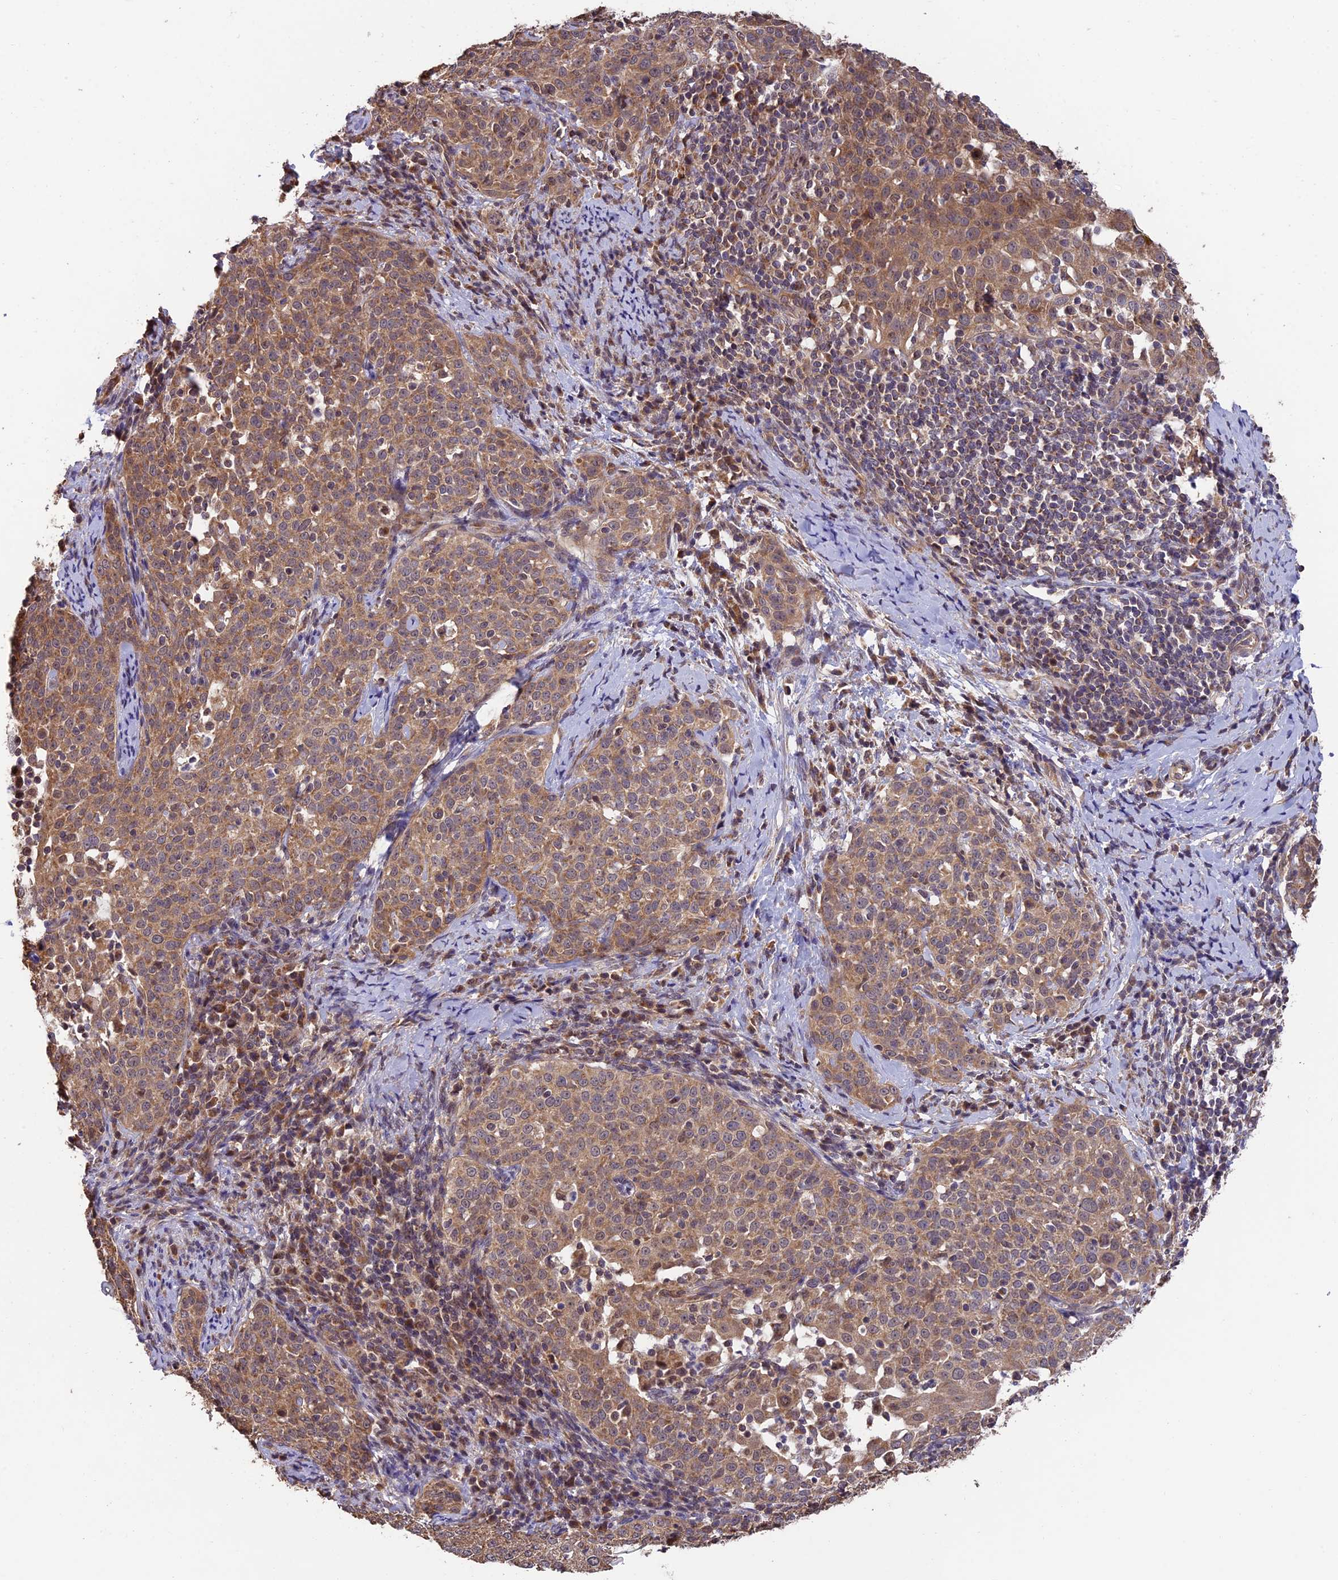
{"staining": {"intensity": "moderate", "quantity": ">75%", "location": "cytoplasmic/membranous"}, "tissue": "cervical cancer", "cell_type": "Tumor cells", "image_type": "cancer", "snomed": [{"axis": "morphology", "description": "Squamous cell carcinoma, NOS"}, {"axis": "topography", "description": "Cervix"}], "caption": "Protein expression analysis of human cervical cancer reveals moderate cytoplasmic/membranous positivity in about >75% of tumor cells.", "gene": "MNS1", "patient": {"sex": "female", "age": 57}}